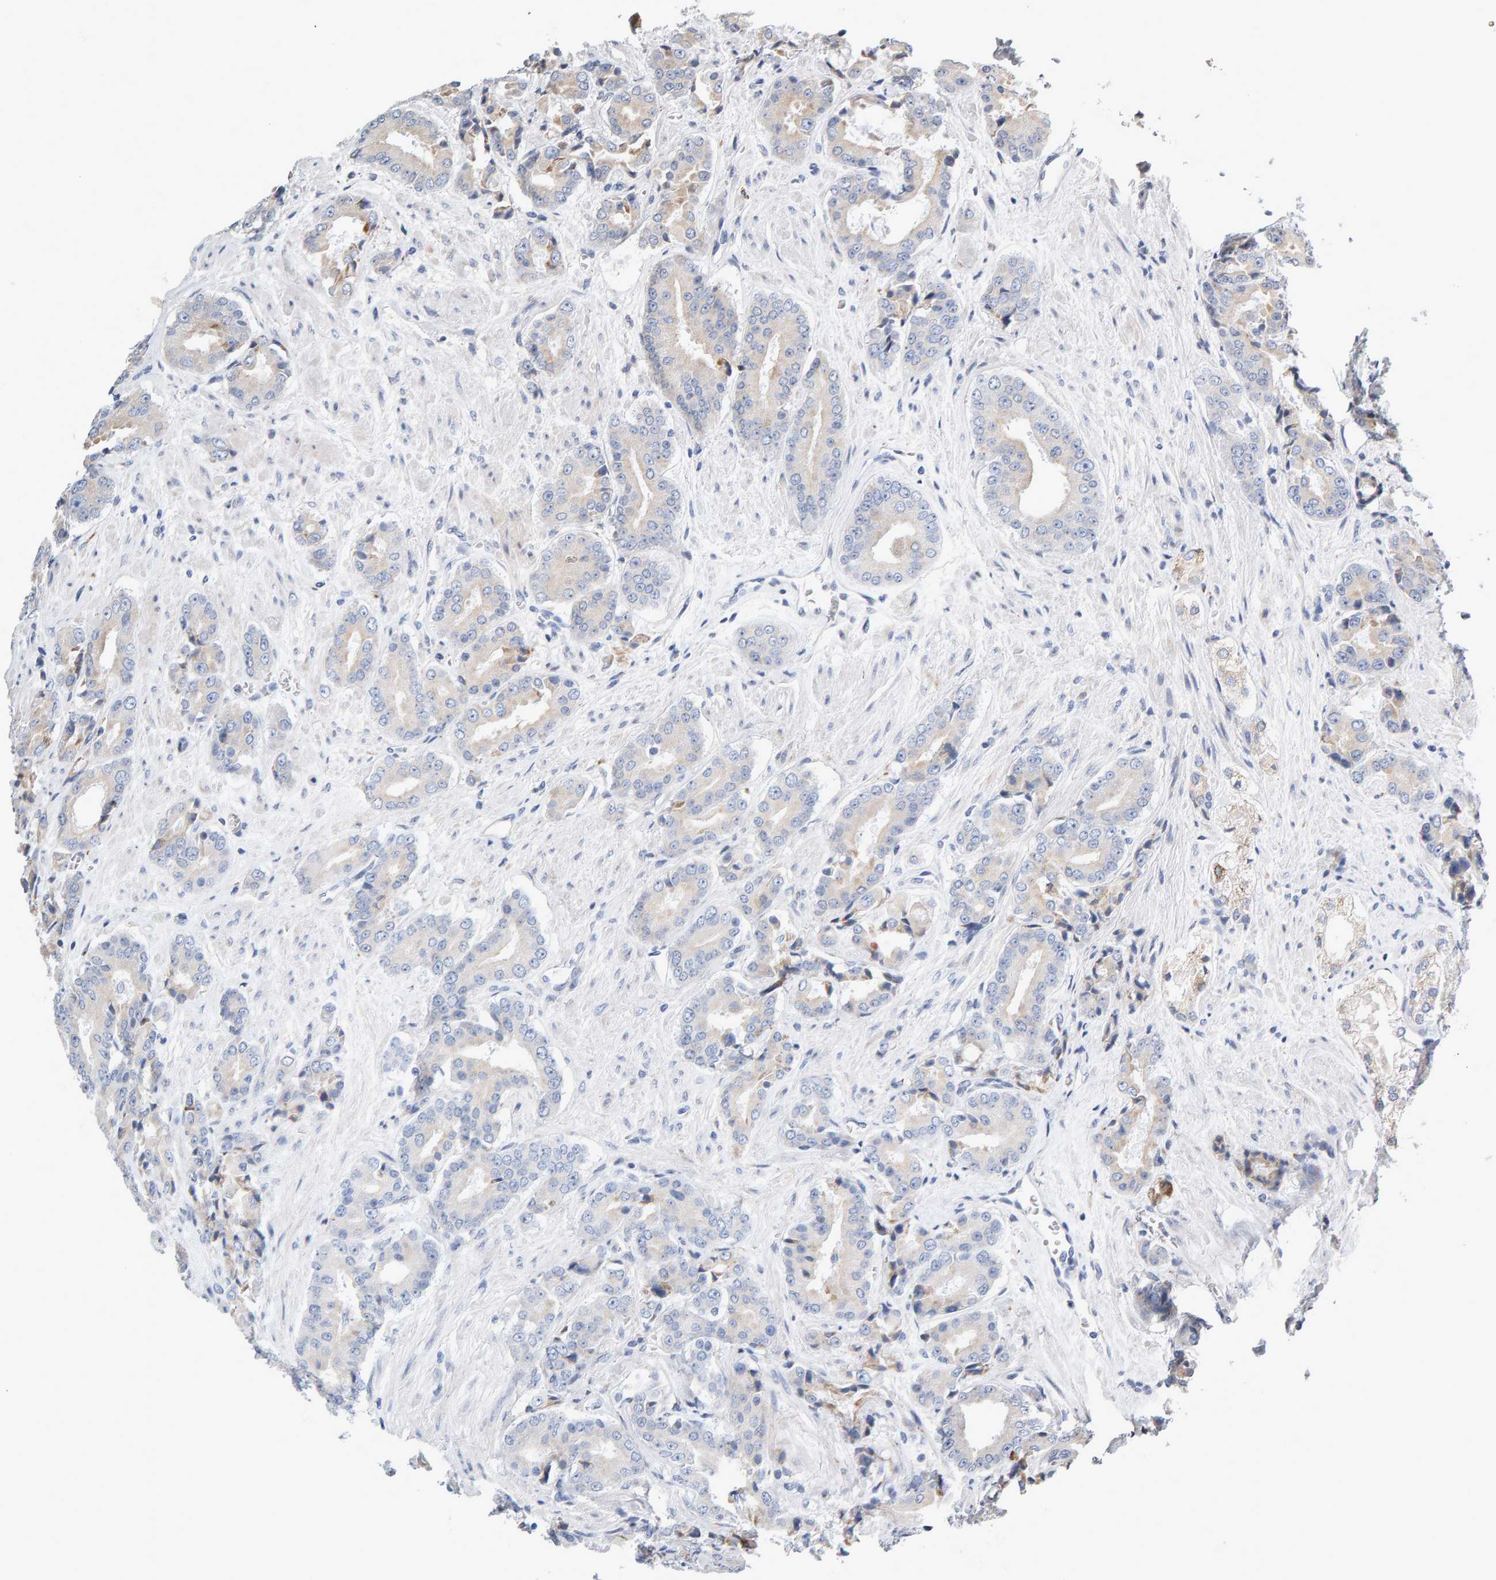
{"staining": {"intensity": "negative", "quantity": "none", "location": "none"}, "tissue": "prostate cancer", "cell_type": "Tumor cells", "image_type": "cancer", "snomed": [{"axis": "morphology", "description": "Adenocarcinoma, High grade"}, {"axis": "topography", "description": "Prostate"}], "caption": "A micrograph of human prostate cancer is negative for staining in tumor cells.", "gene": "ENGASE", "patient": {"sex": "male", "age": 71}}